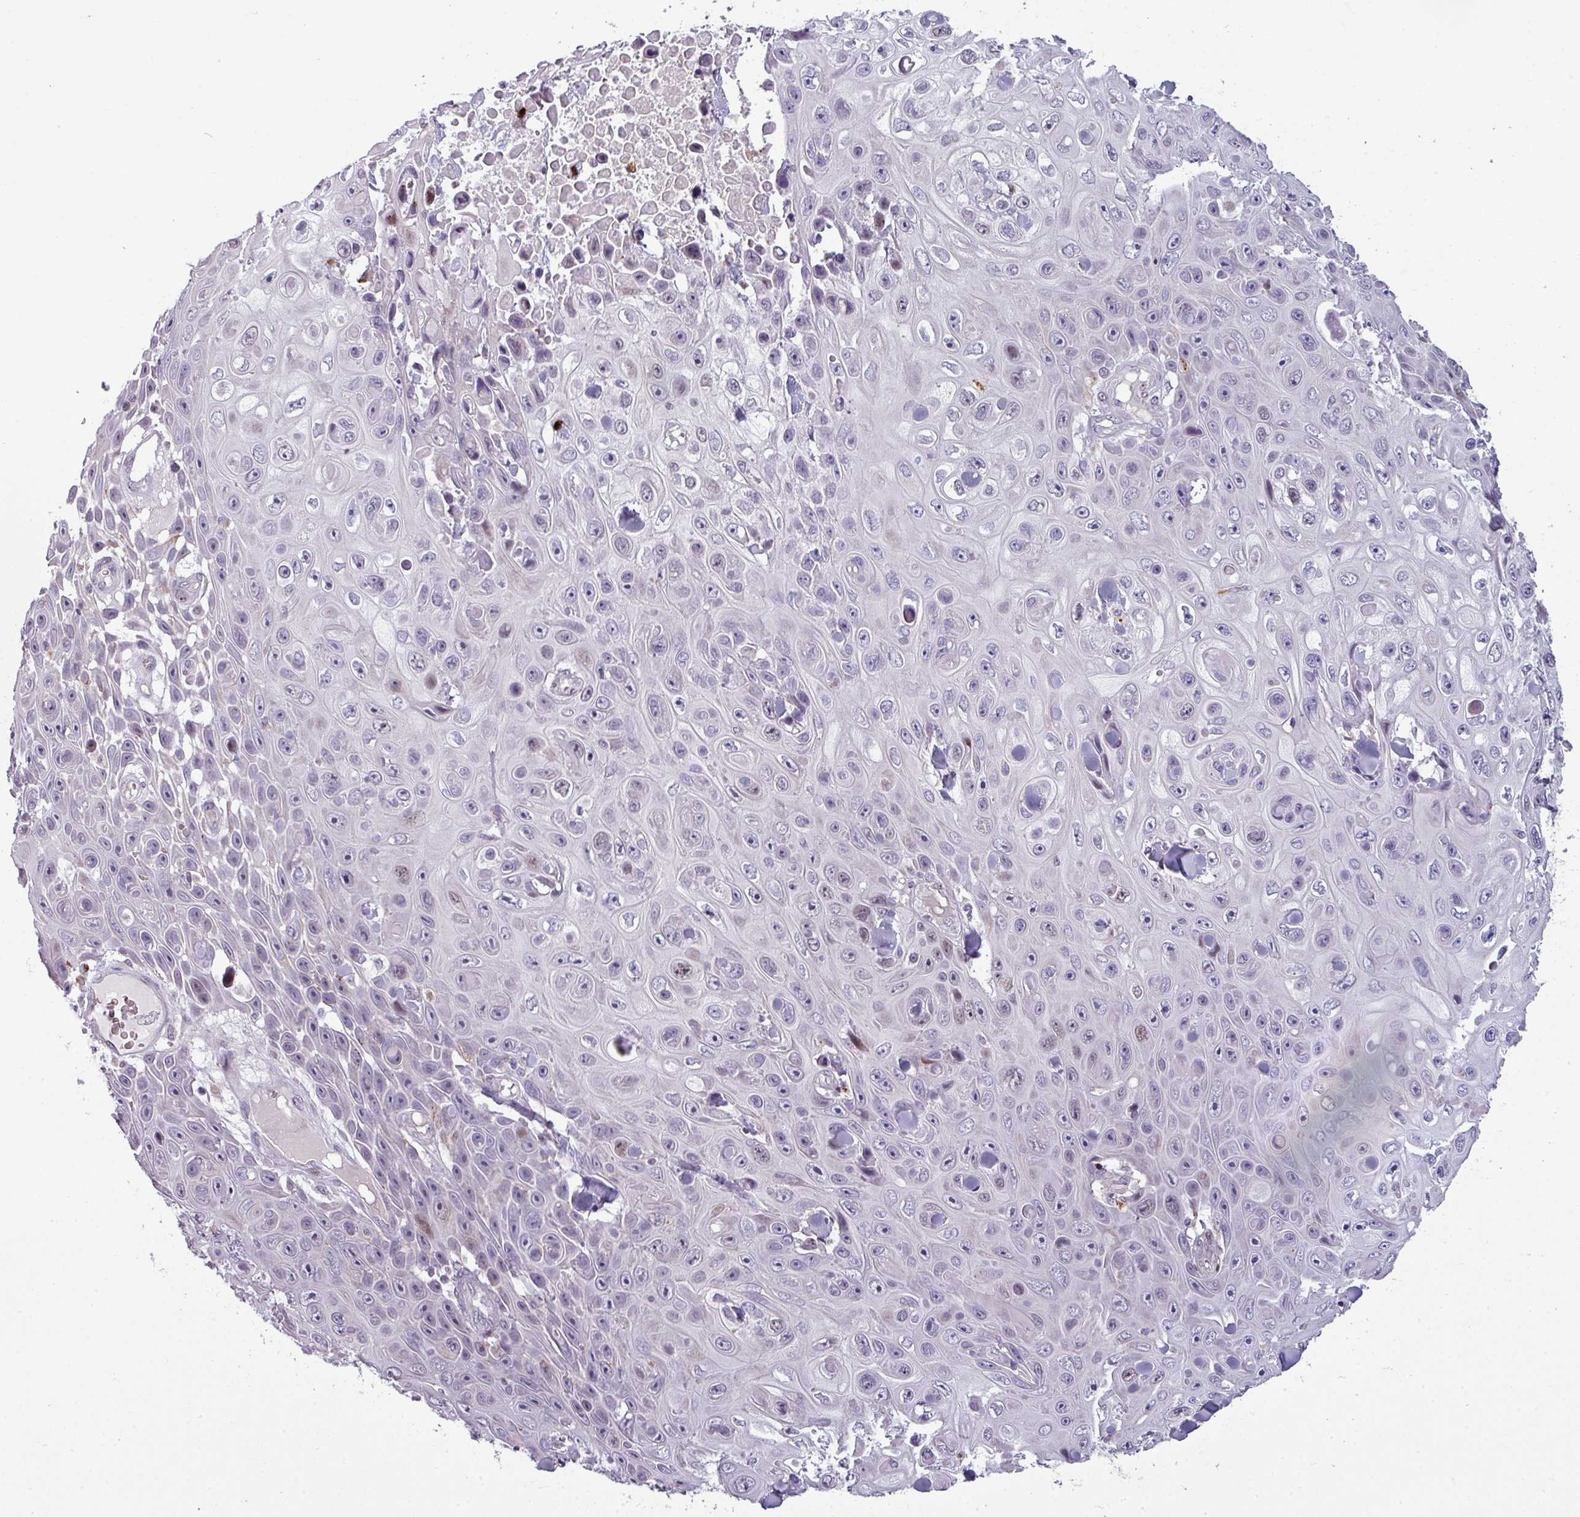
{"staining": {"intensity": "negative", "quantity": "none", "location": "none"}, "tissue": "skin cancer", "cell_type": "Tumor cells", "image_type": "cancer", "snomed": [{"axis": "morphology", "description": "Squamous cell carcinoma, NOS"}, {"axis": "topography", "description": "Skin"}], "caption": "The image exhibits no significant positivity in tumor cells of skin cancer.", "gene": "TMEFF1", "patient": {"sex": "male", "age": 82}}